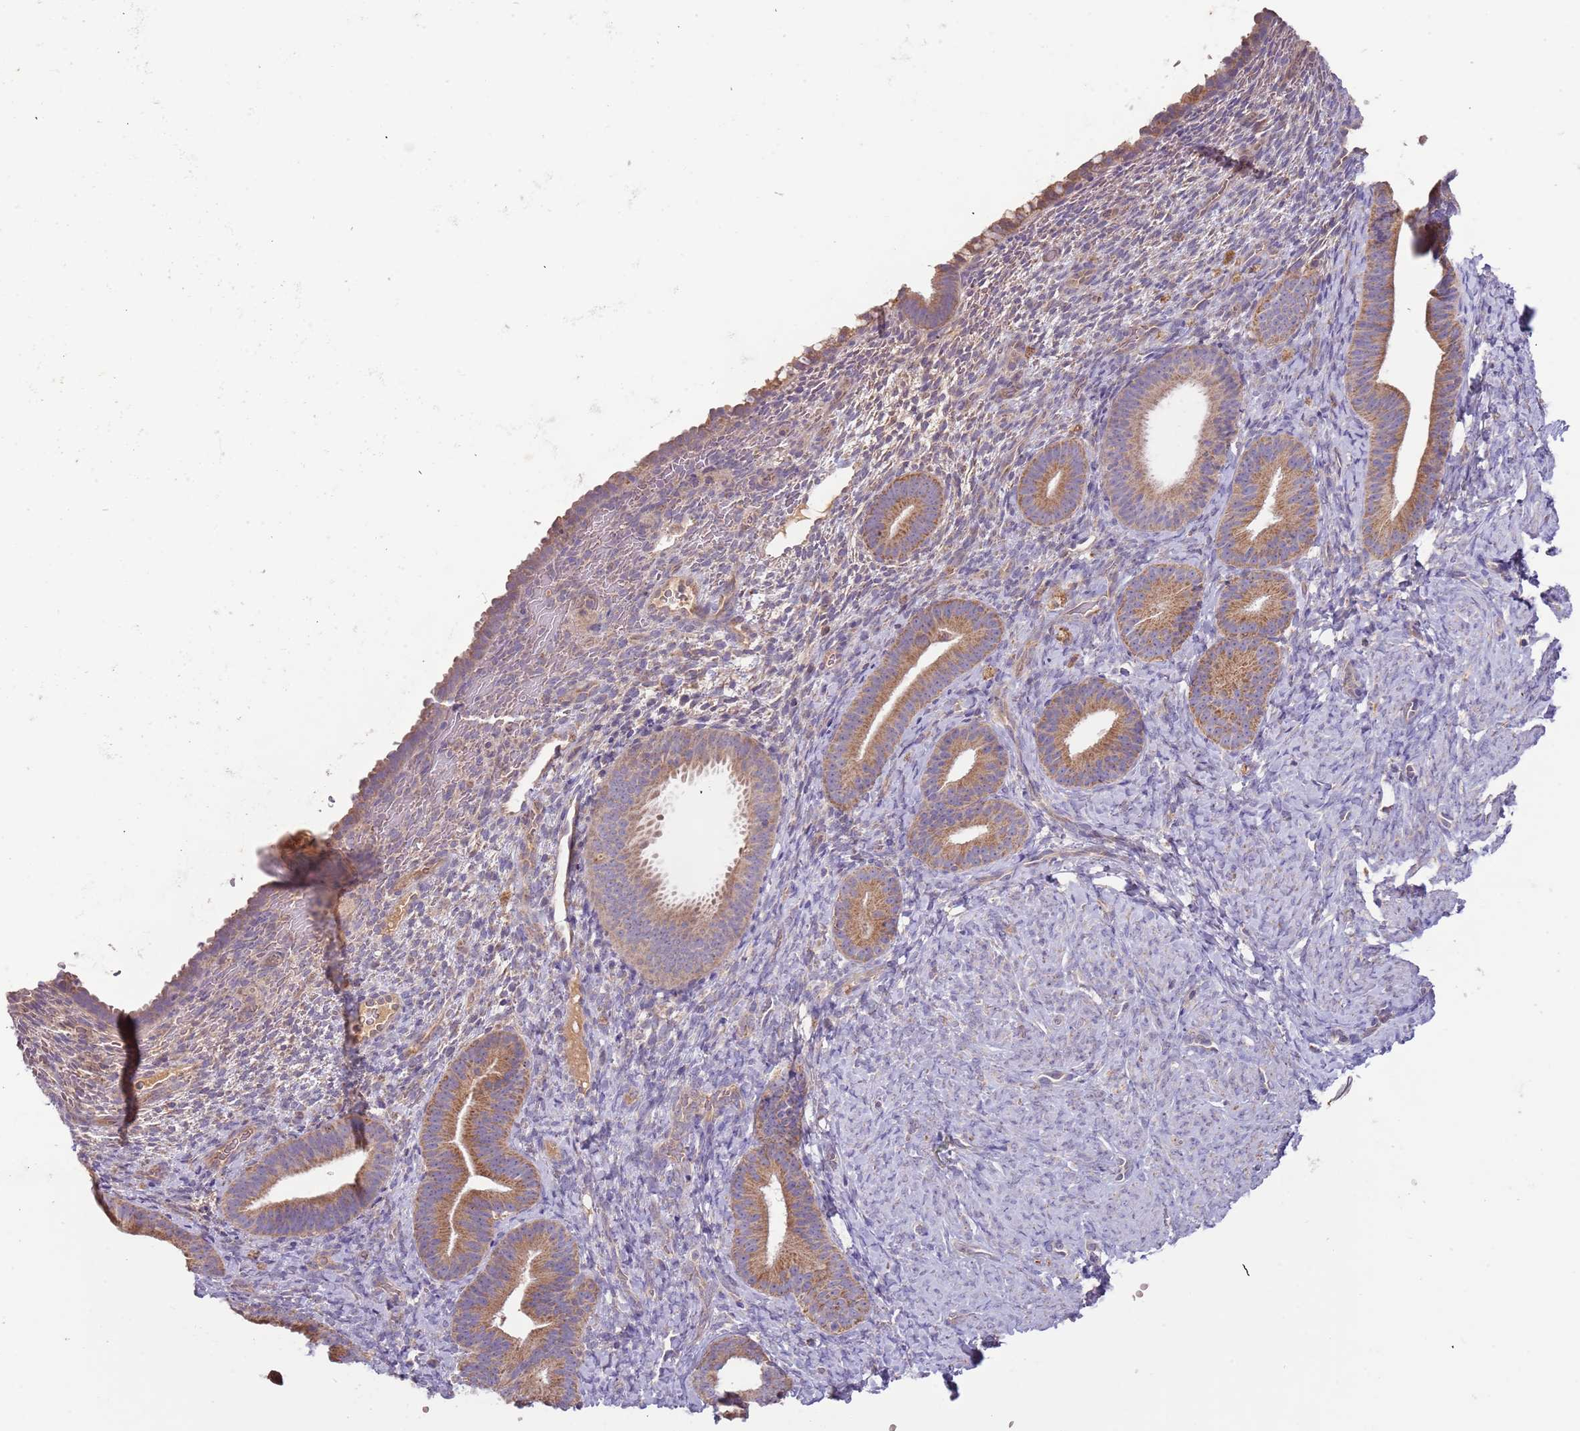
{"staining": {"intensity": "weak", "quantity": "<25%", "location": "cytoplasmic/membranous"}, "tissue": "endometrium", "cell_type": "Cells in endometrial stroma", "image_type": "normal", "snomed": [{"axis": "morphology", "description": "Normal tissue, NOS"}, {"axis": "topography", "description": "Endometrium"}], "caption": "This is a photomicrograph of IHC staining of normal endometrium, which shows no staining in cells in endometrial stroma.", "gene": "FECH", "patient": {"sex": "female", "age": 65}}